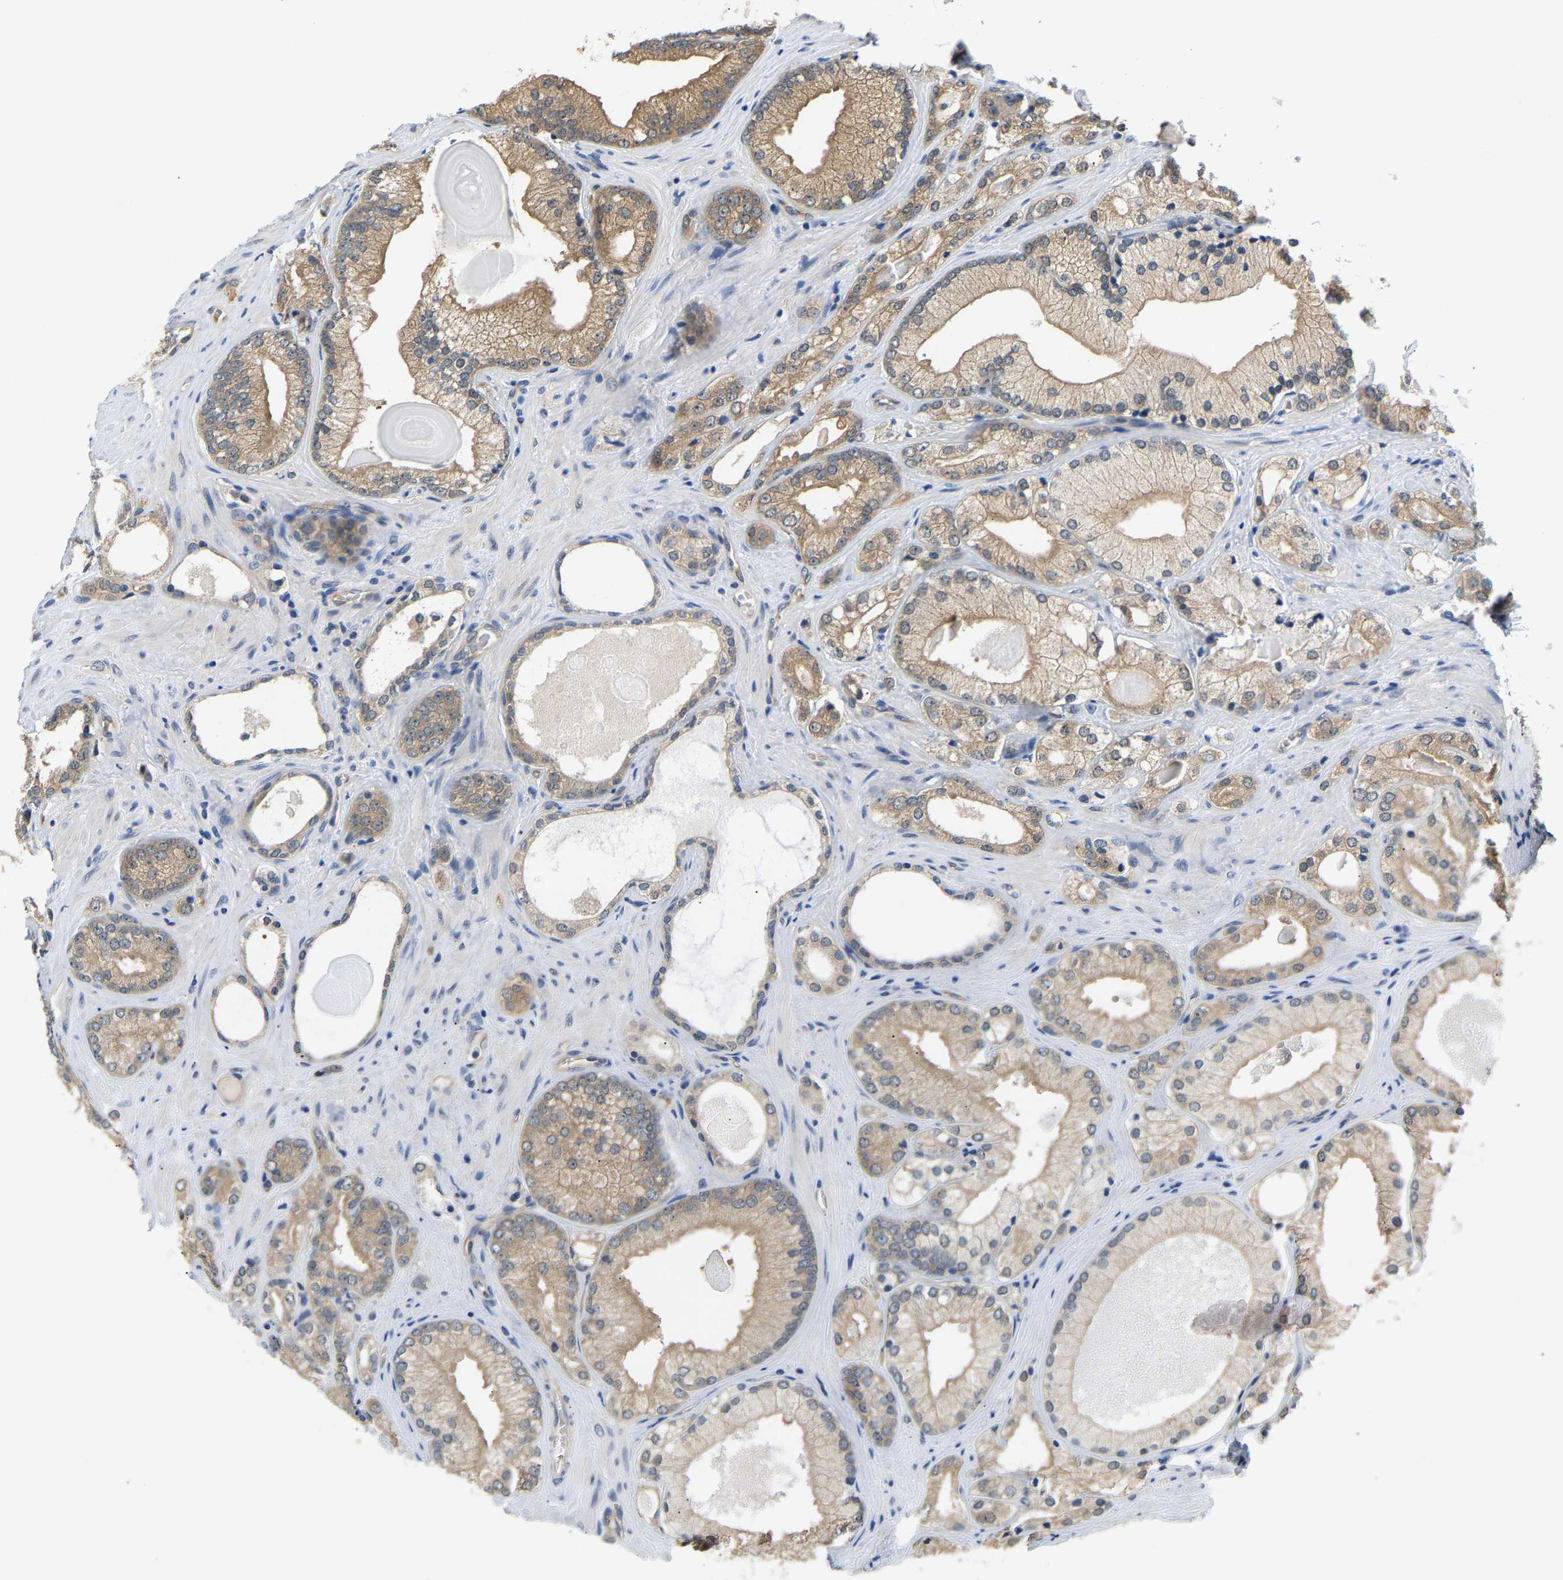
{"staining": {"intensity": "moderate", "quantity": "25%-75%", "location": "cytoplasmic/membranous"}, "tissue": "prostate cancer", "cell_type": "Tumor cells", "image_type": "cancer", "snomed": [{"axis": "morphology", "description": "Adenocarcinoma, Low grade"}, {"axis": "topography", "description": "Prostate"}], "caption": "Prostate cancer (low-grade adenocarcinoma) stained for a protein shows moderate cytoplasmic/membranous positivity in tumor cells. (IHC, brightfield microscopy, high magnification).", "gene": "ARHGEF12", "patient": {"sex": "male", "age": 65}}